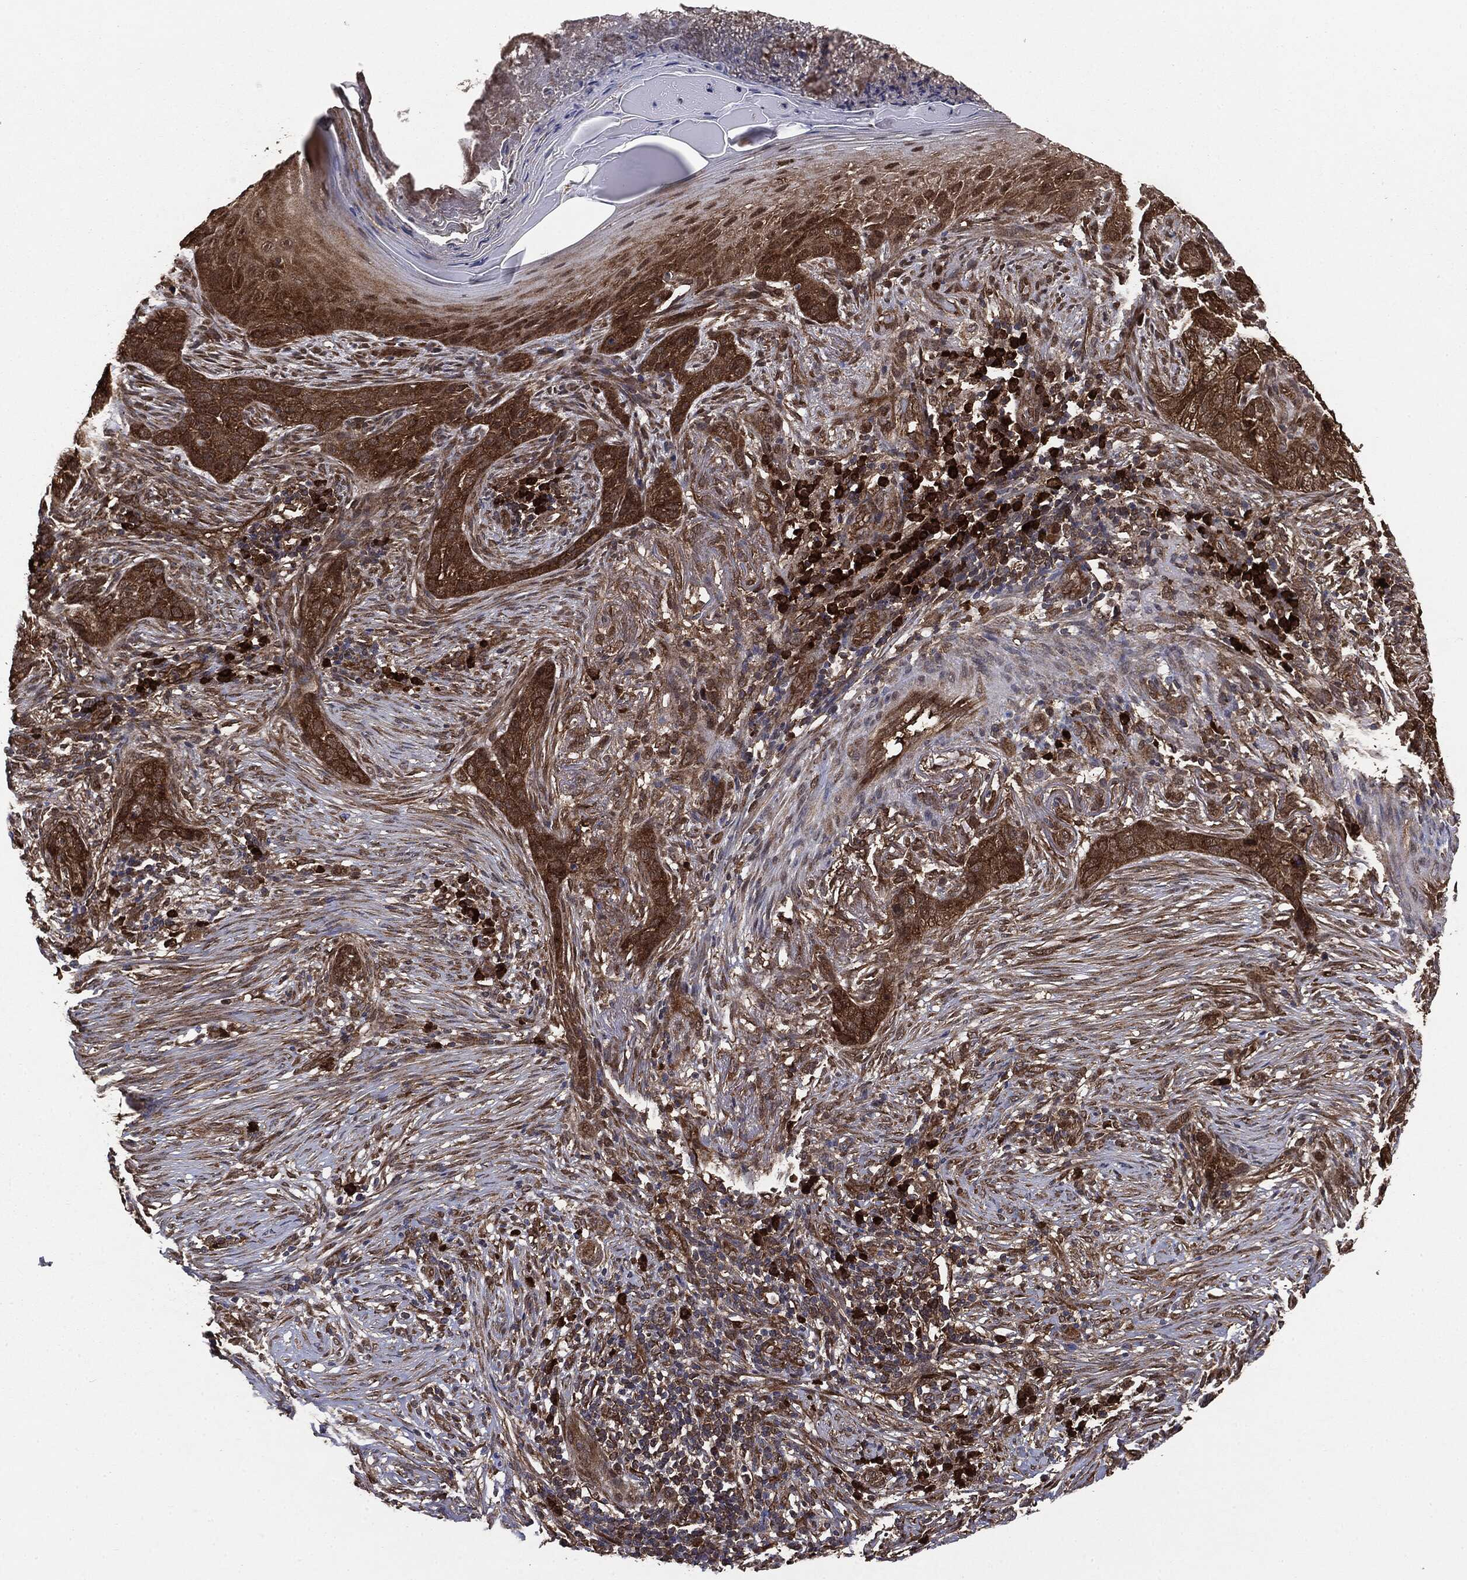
{"staining": {"intensity": "strong", "quantity": ">75%", "location": "cytoplasmic/membranous"}, "tissue": "skin cancer", "cell_type": "Tumor cells", "image_type": "cancer", "snomed": [{"axis": "morphology", "description": "Squamous cell carcinoma, NOS"}, {"axis": "topography", "description": "Skin"}], "caption": "Immunohistochemistry (IHC) (DAB) staining of human squamous cell carcinoma (skin) exhibits strong cytoplasmic/membranous protein positivity in approximately >75% of tumor cells.", "gene": "NME1", "patient": {"sex": "male", "age": 88}}